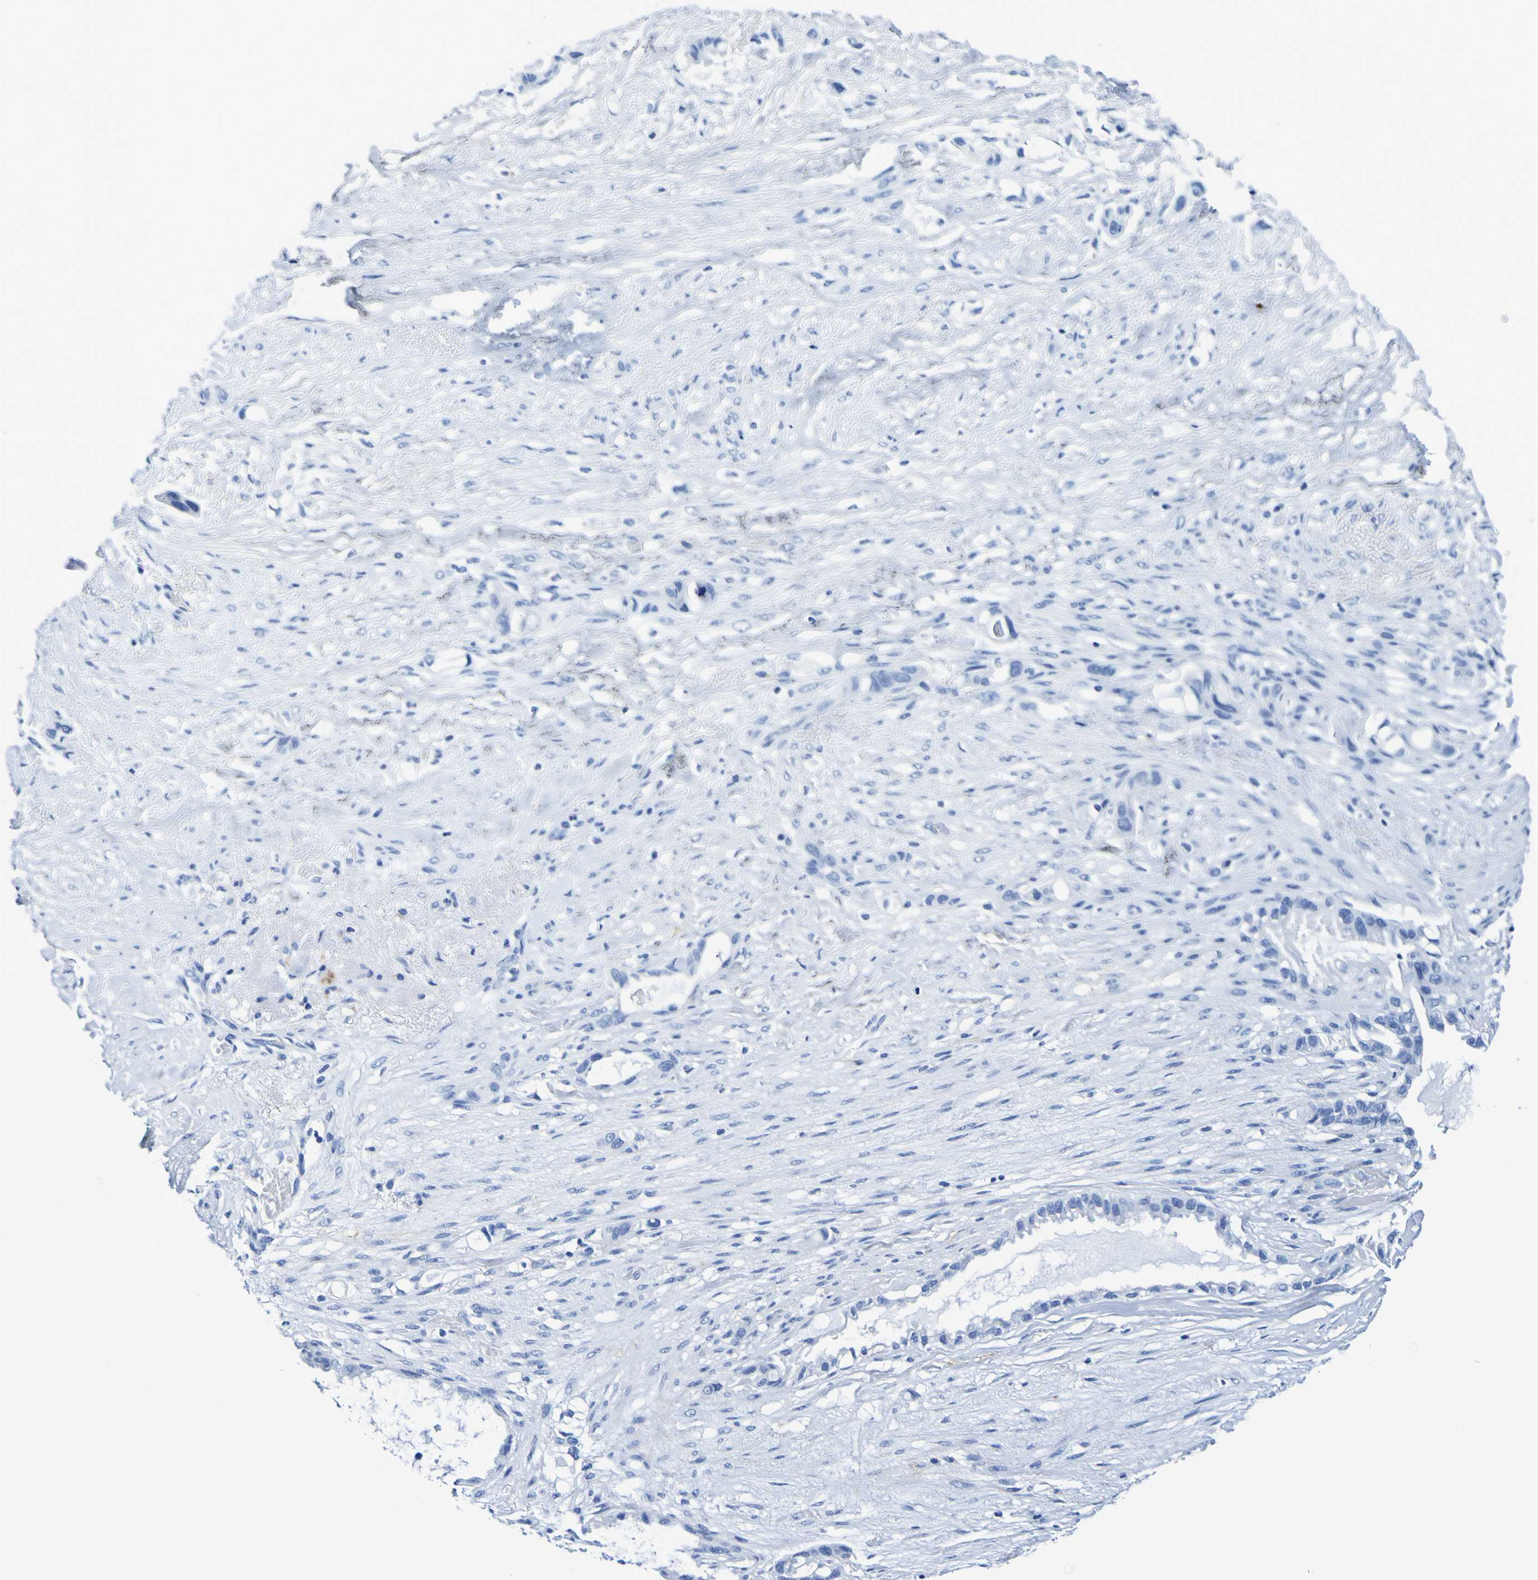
{"staining": {"intensity": "negative", "quantity": "none", "location": "none"}, "tissue": "liver cancer", "cell_type": "Tumor cells", "image_type": "cancer", "snomed": [{"axis": "morphology", "description": "Cholangiocarcinoma"}, {"axis": "topography", "description": "Liver"}], "caption": "The immunohistochemistry histopathology image has no significant expression in tumor cells of liver cancer (cholangiocarcinoma) tissue.", "gene": "DPEP1", "patient": {"sex": "female", "age": 65}}